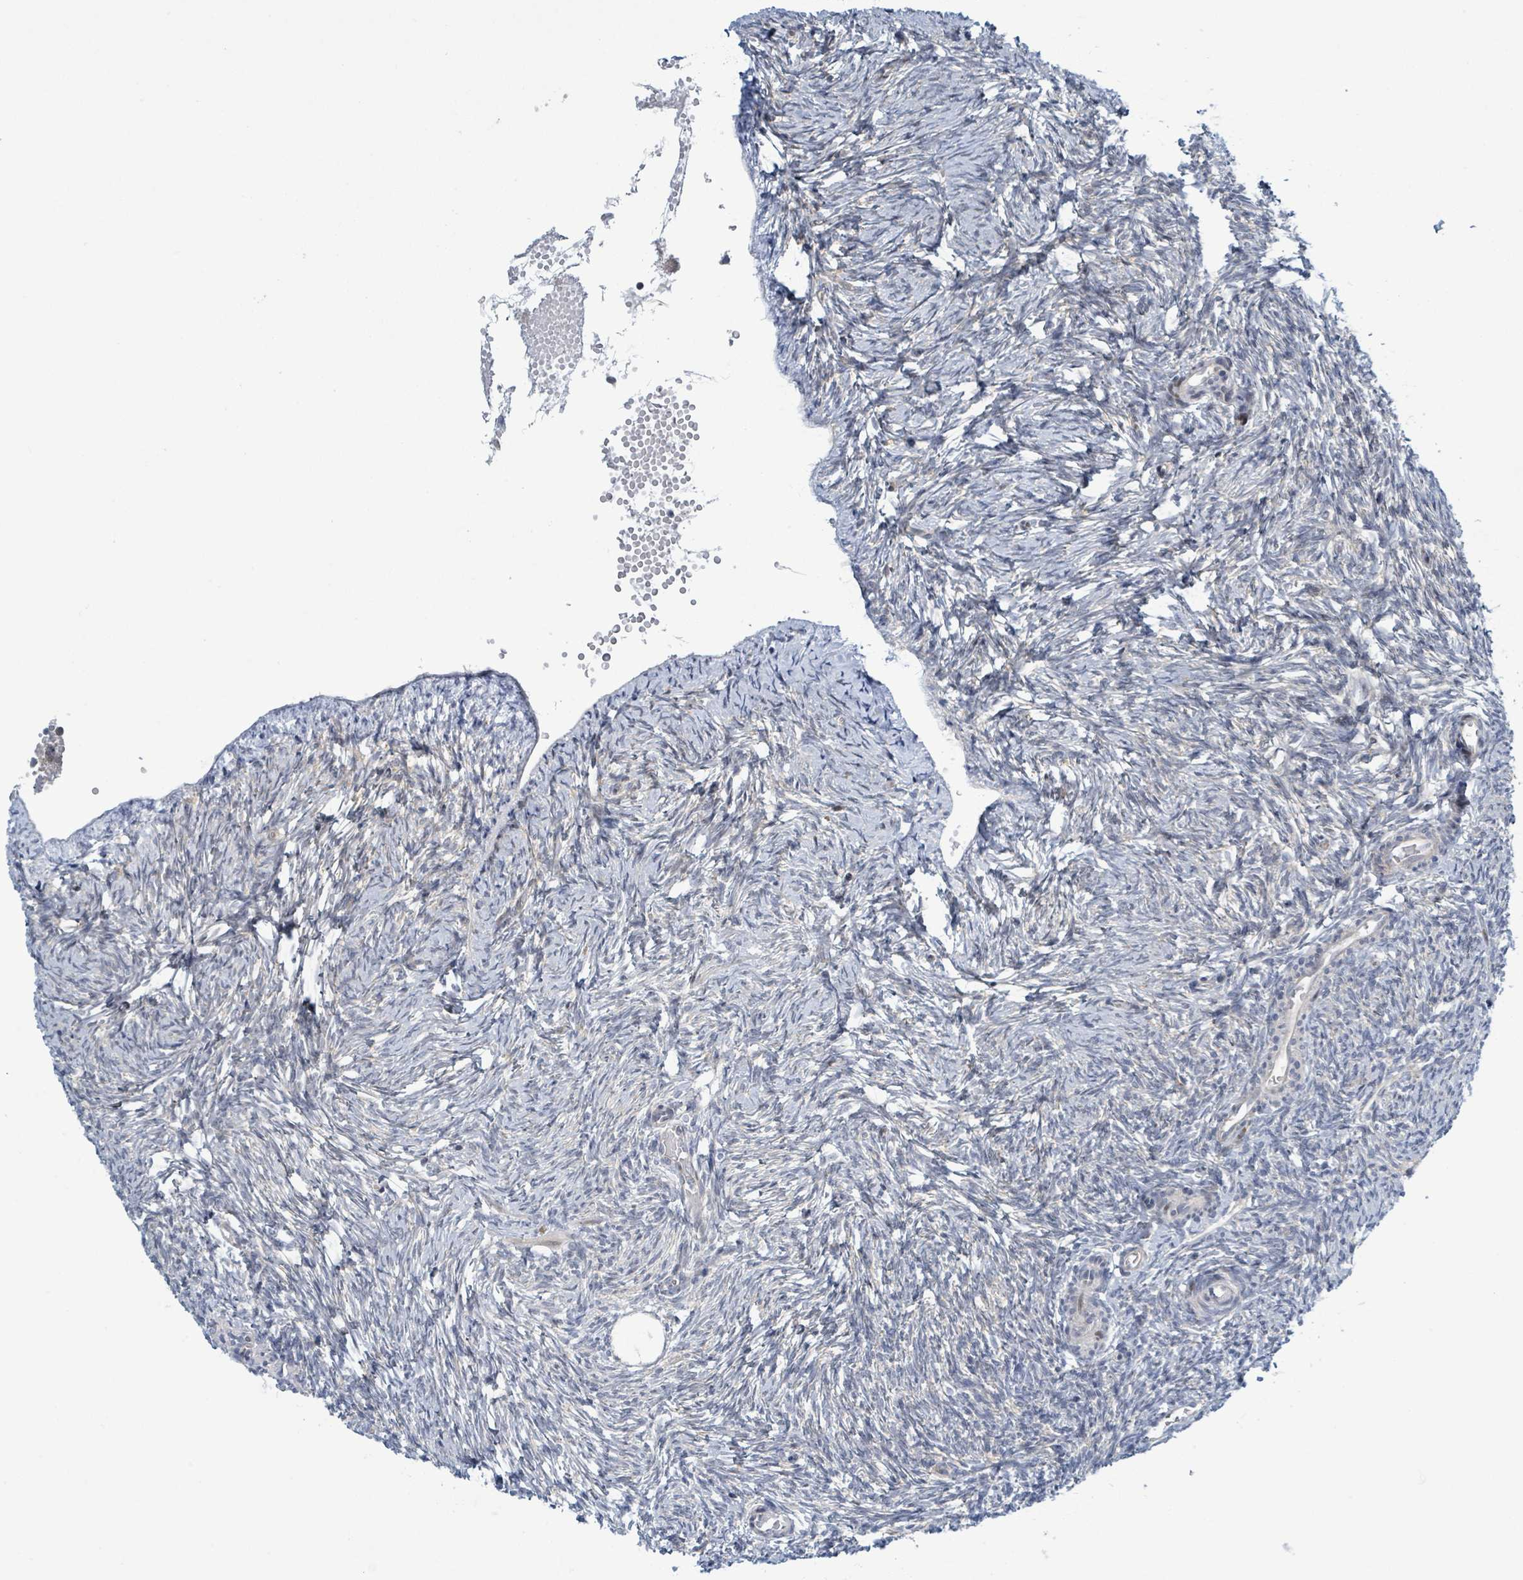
{"staining": {"intensity": "negative", "quantity": "none", "location": "none"}, "tissue": "ovary", "cell_type": "Follicle cells", "image_type": "normal", "snomed": [{"axis": "morphology", "description": "Normal tissue, NOS"}, {"axis": "topography", "description": "Ovary"}], "caption": "DAB immunohistochemical staining of normal human ovary demonstrates no significant expression in follicle cells. (Stains: DAB (3,3'-diaminobenzidine) immunohistochemistry (IHC) with hematoxylin counter stain, Microscopy: brightfield microscopy at high magnification).", "gene": "RPL32", "patient": {"sex": "female", "age": 51}}